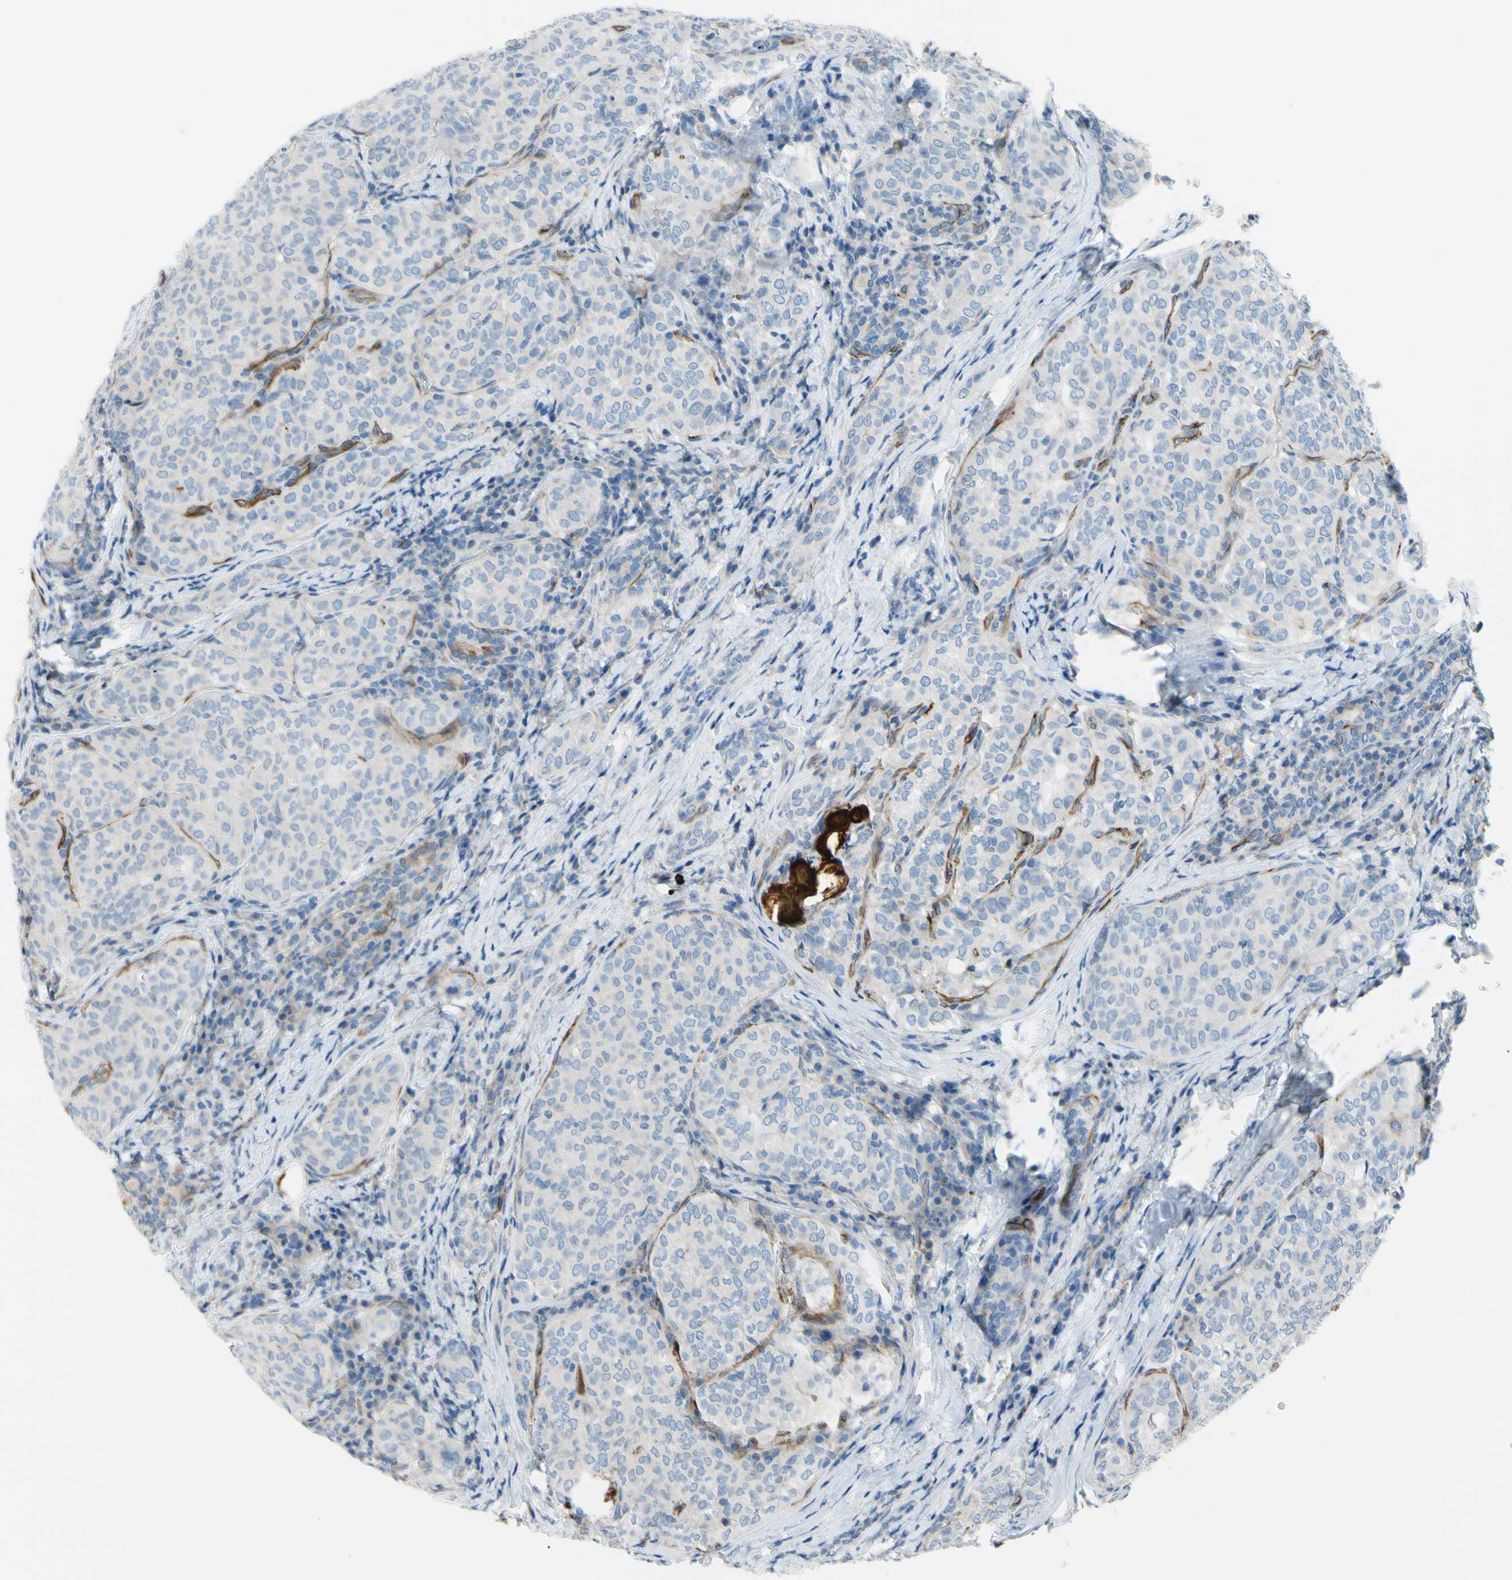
{"staining": {"intensity": "negative", "quantity": "none", "location": "none"}, "tissue": "thyroid cancer", "cell_type": "Tumor cells", "image_type": "cancer", "snomed": [{"axis": "morphology", "description": "Normal tissue, NOS"}, {"axis": "morphology", "description": "Papillary adenocarcinoma, NOS"}, {"axis": "topography", "description": "Thyroid gland"}], "caption": "Immunohistochemical staining of papillary adenocarcinoma (thyroid) demonstrates no significant staining in tumor cells.", "gene": "PRRG2", "patient": {"sex": "female", "age": 30}}